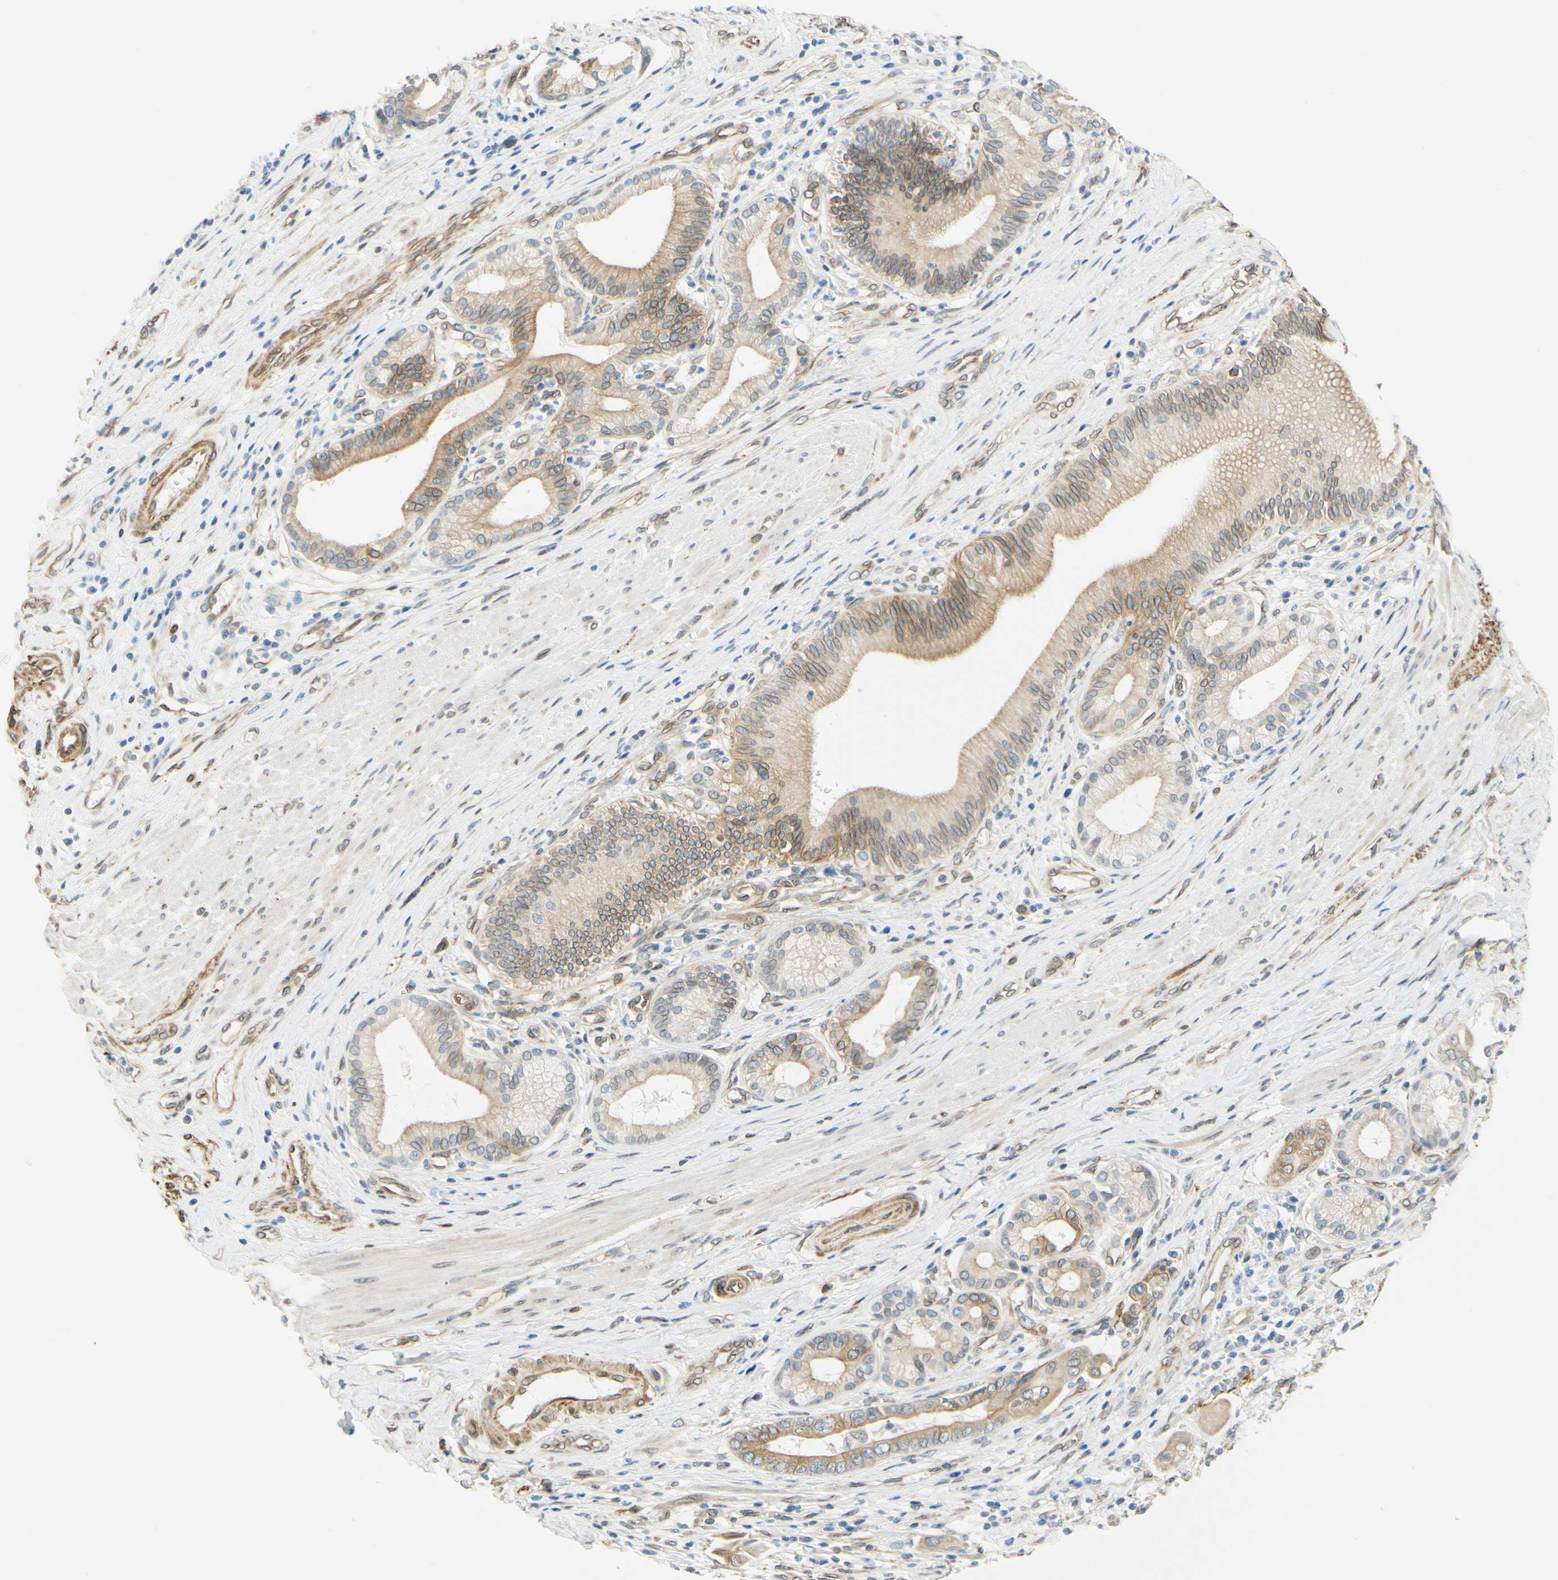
{"staining": {"intensity": "weak", "quantity": ">75%", "location": "cytoplasmic/membranous,nuclear"}, "tissue": "pancreatic cancer", "cell_type": "Tumor cells", "image_type": "cancer", "snomed": [{"axis": "morphology", "description": "Adenocarcinoma, NOS"}, {"axis": "topography", "description": "Pancreas"}], "caption": "Protein staining shows weak cytoplasmic/membranous and nuclear staining in approximately >75% of tumor cells in pancreatic cancer. (Stains: DAB (3,3'-diaminobenzidine) in brown, nuclei in blue, Microscopy: brightfield microscopy at high magnification).", "gene": "ENDOD1", "patient": {"sex": "female", "age": 75}}